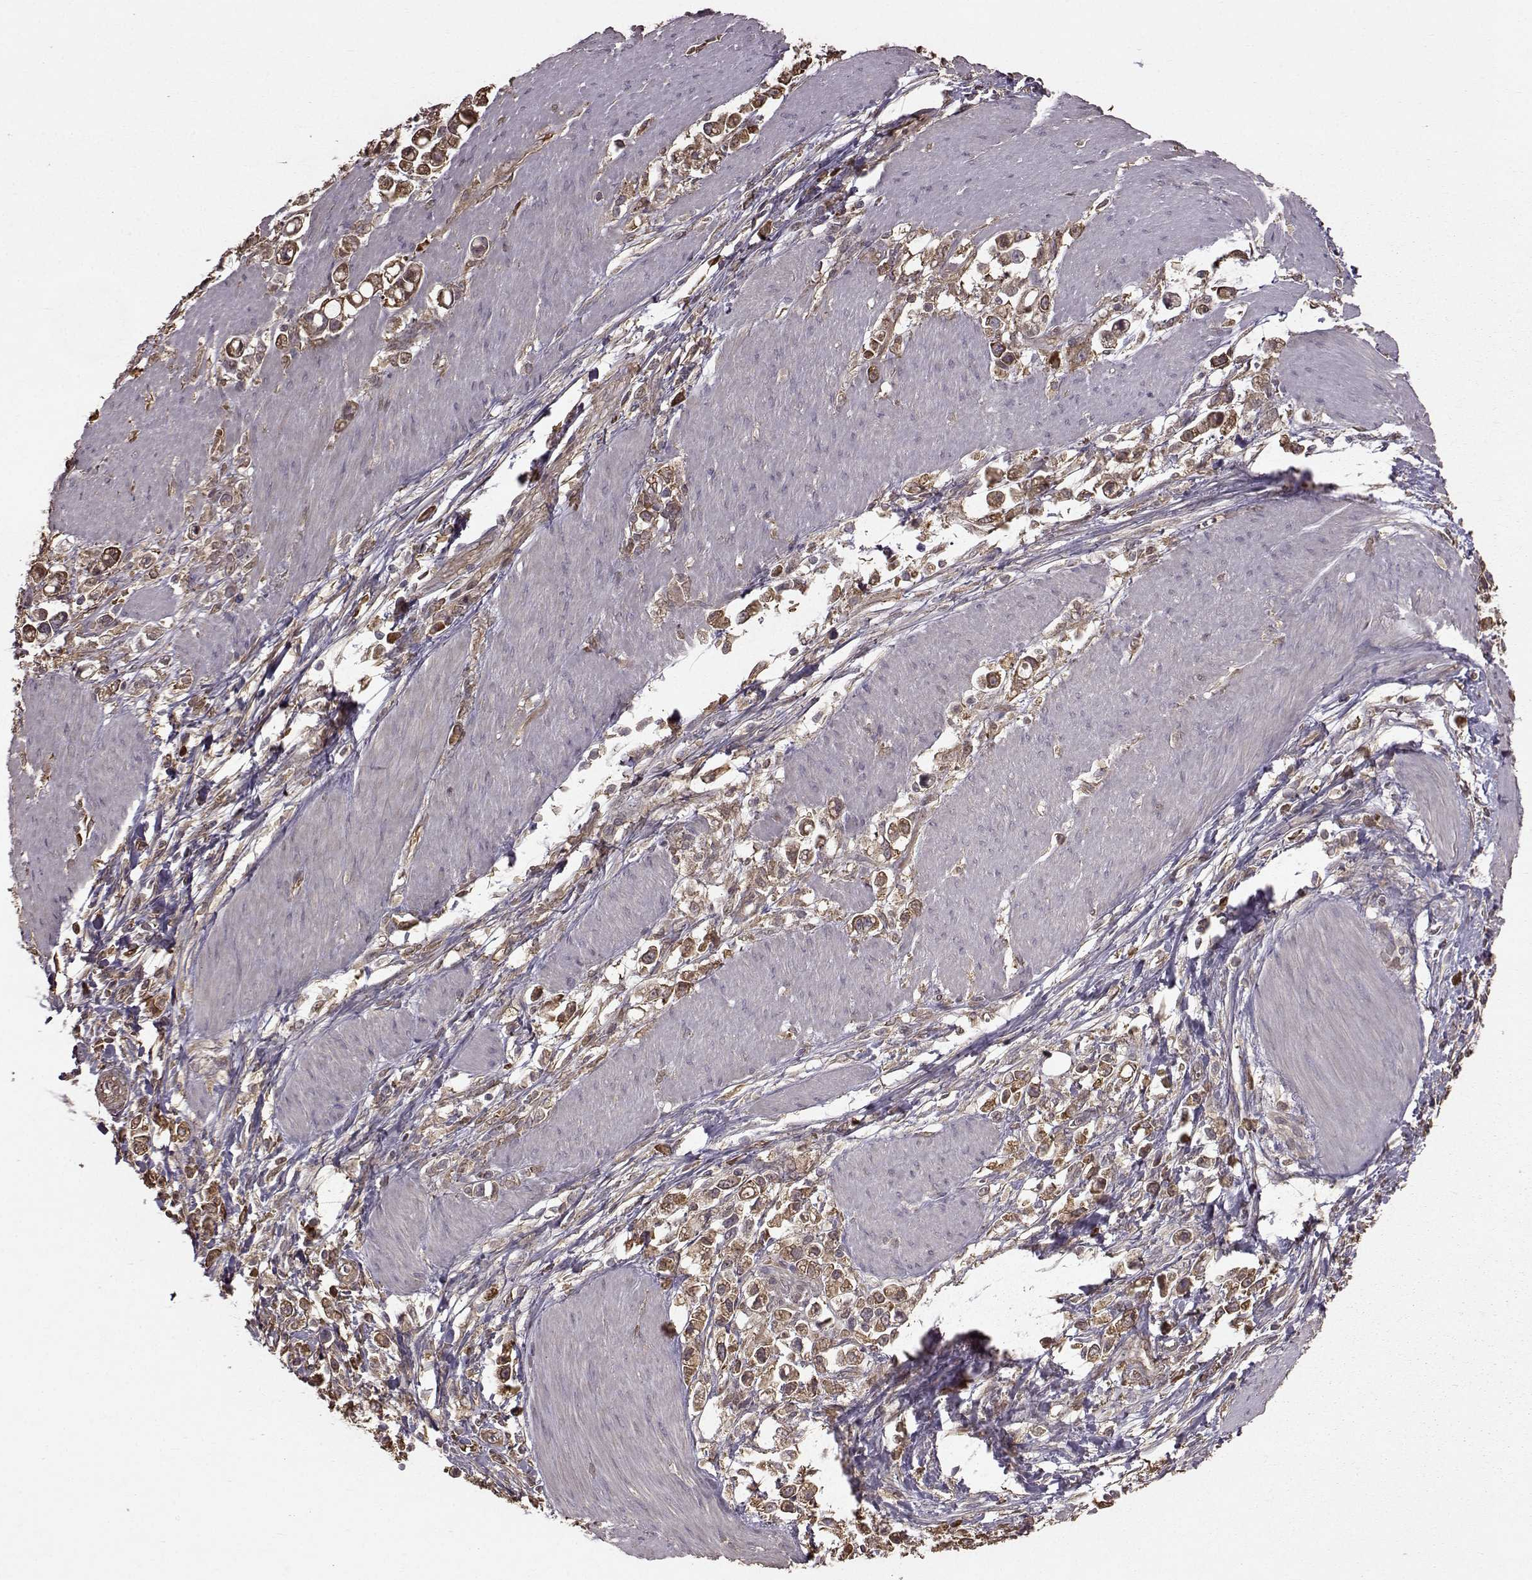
{"staining": {"intensity": "strong", "quantity": "25%-75%", "location": "cytoplasmic/membranous"}, "tissue": "stomach cancer", "cell_type": "Tumor cells", "image_type": "cancer", "snomed": [{"axis": "morphology", "description": "Adenocarcinoma, NOS"}, {"axis": "topography", "description": "Stomach"}], "caption": "This is an image of IHC staining of stomach cancer (adenocarcinoma), which shows strong staining in the cytoplasmic/membranous of tumor cells.", "gene": "NME1-NME2", "patient": {"sex": "male", "age": 63}}